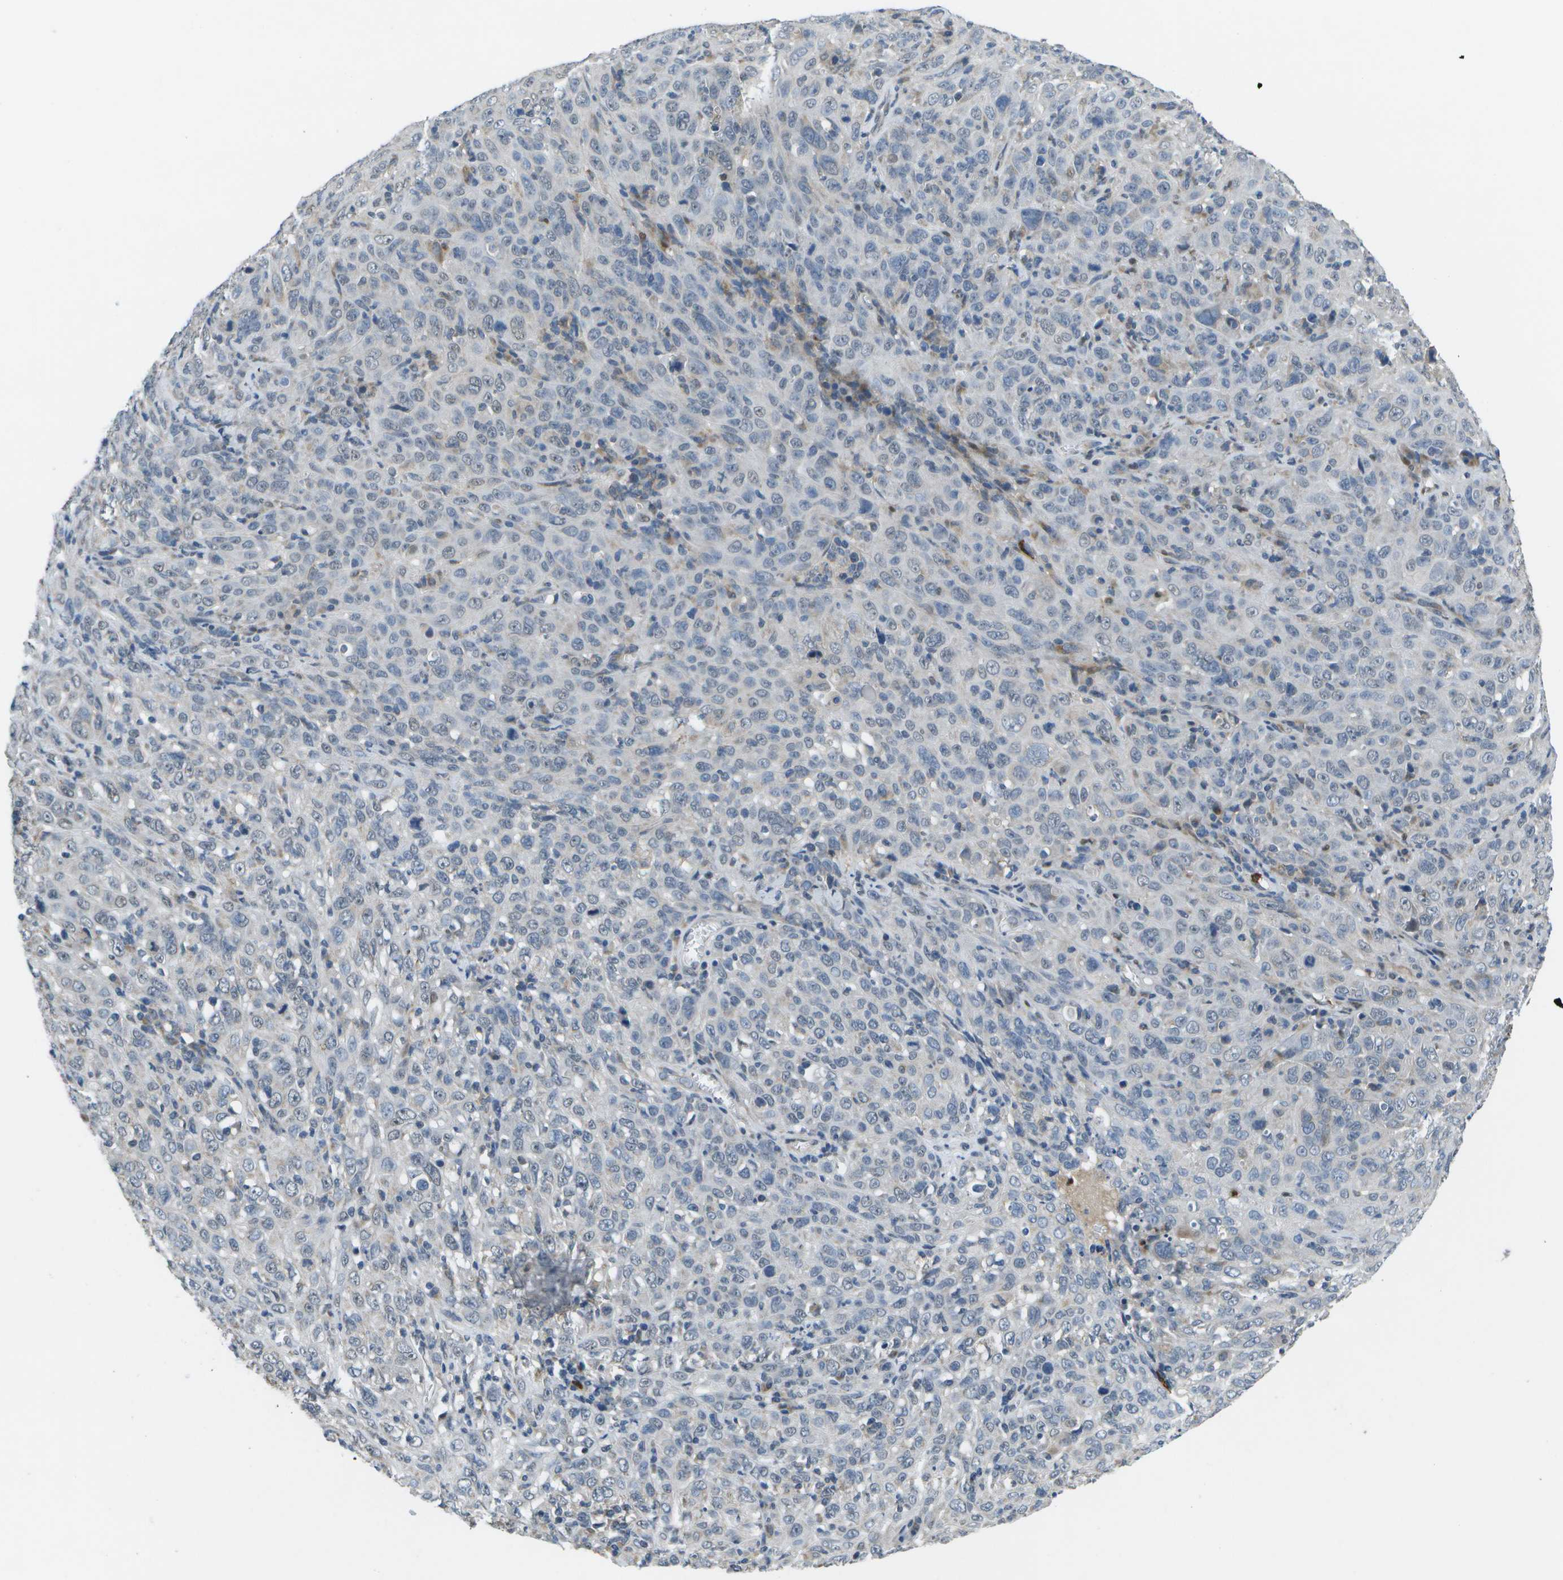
{"staining": {"intensity": "negative", "quantity": "none", "location": "none"}, "tissue": "cervical cancer", "cell_type": "Tumor cells", "image_type": "cancer", "snomed": [{"axis": "morphology", "description": "Squamous cell carcinoma, NOS"}, {"axis": "topography", "description": "Cervix"}], "caption": "This is an immunohistochemistry photomicrograph of squamous cell carcinoma (cervical). There is no expression in tumor cells.", "gene": "GALNT15", "patient": {"sex": "female", "age": 46}}